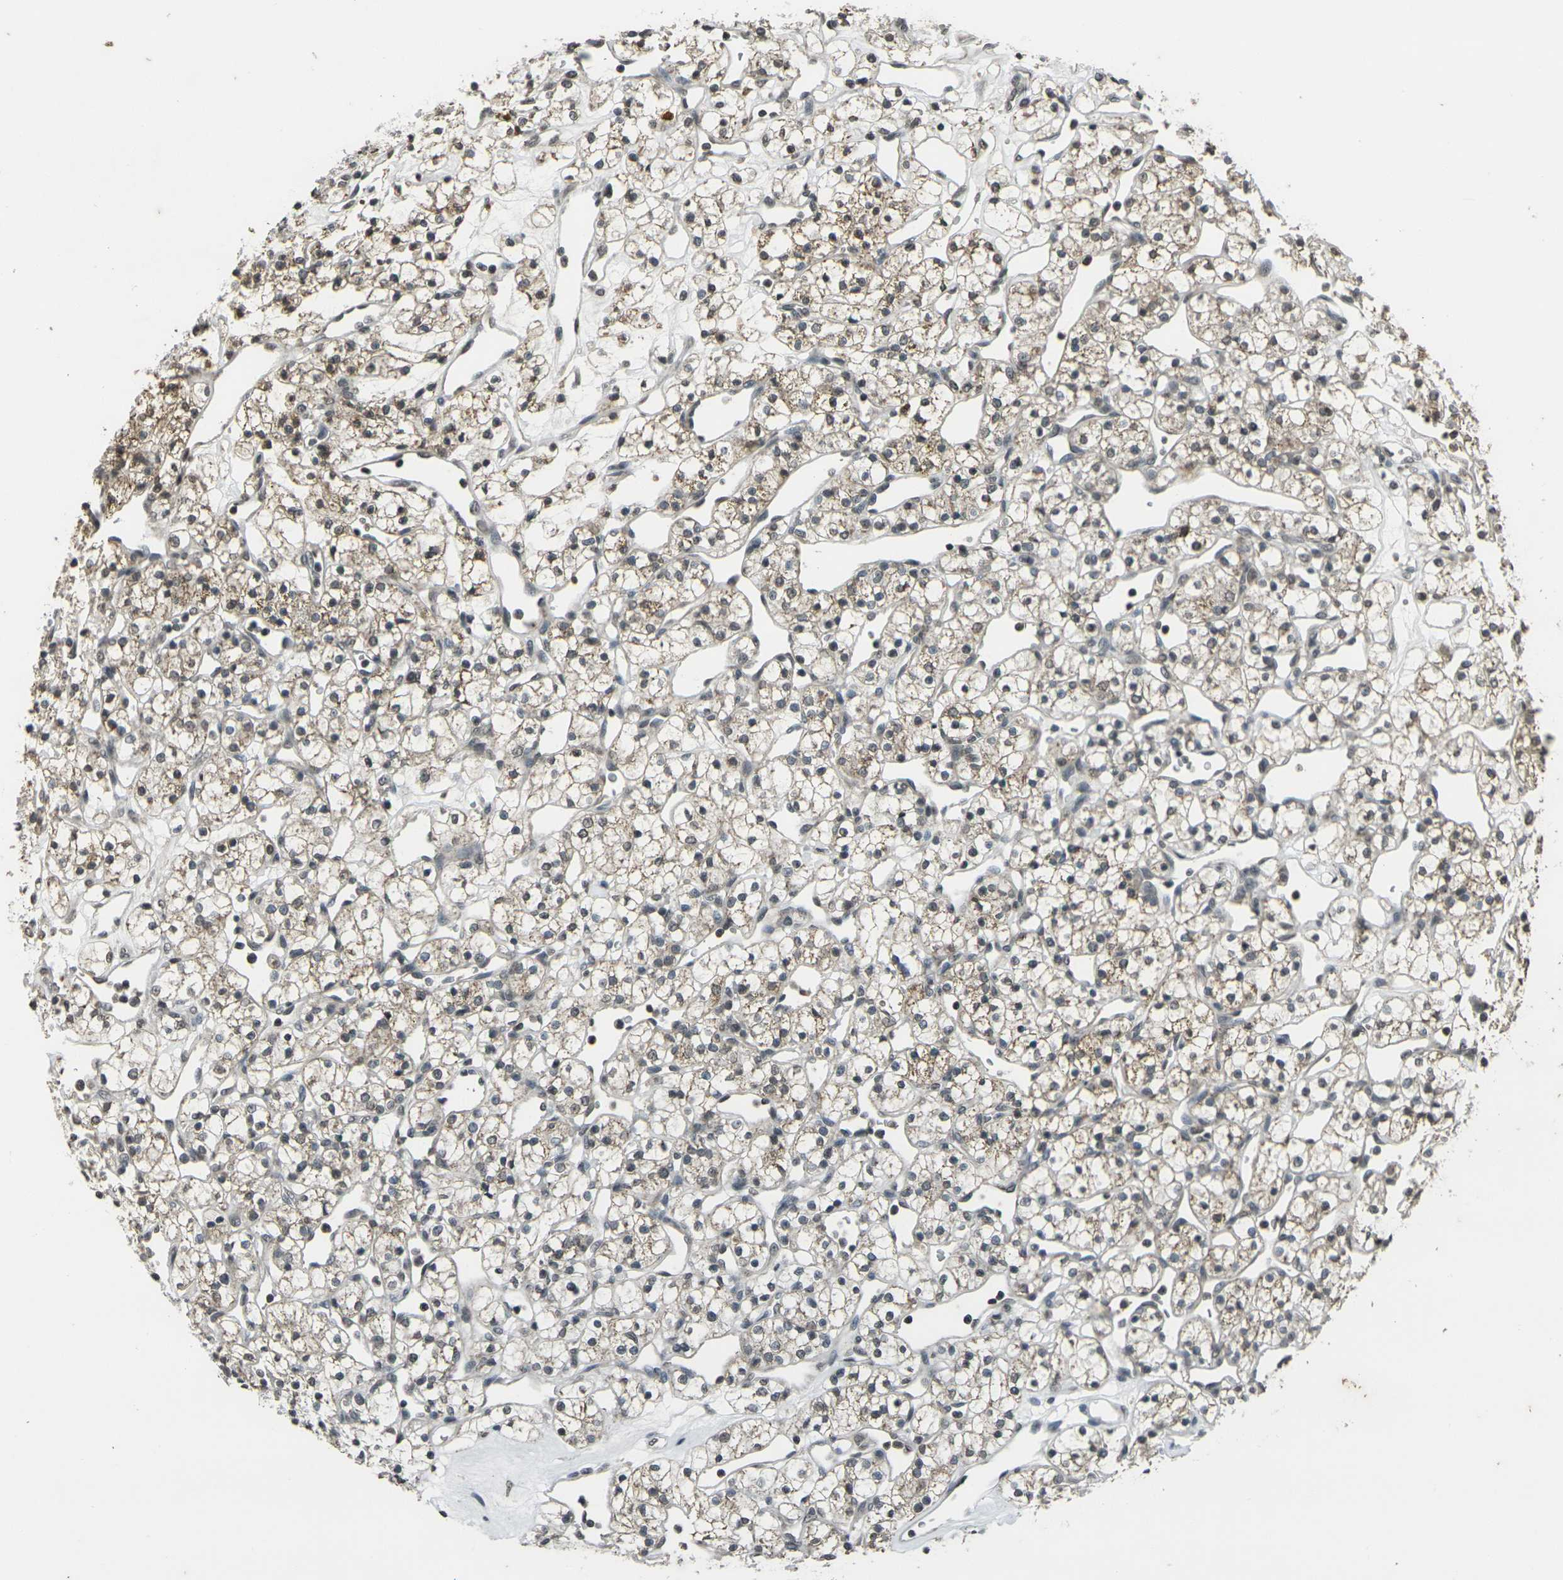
{"staining": {"intensity": "weak", "quantity": "25%-75%", "location": "cytoplasmic/membranous"}, "tissue": "renal cancer", "cell_type": "Tumor cells", "image_type": "cancer", "snomed": [{"axis": "morphology", "description": "Adenocarcinoma, NOS"}, {"axis": "topography", "description": "Kidney"}], "caption": "Renal cancer (adenocarcinoma) tissue displays weak cytoplasmic/membranous staining in about 25%-75% of tumor cells, visualized by immunohistochemistry.", "gene": "PRPF8", "patient": {"sex": "female", "age": 60}}